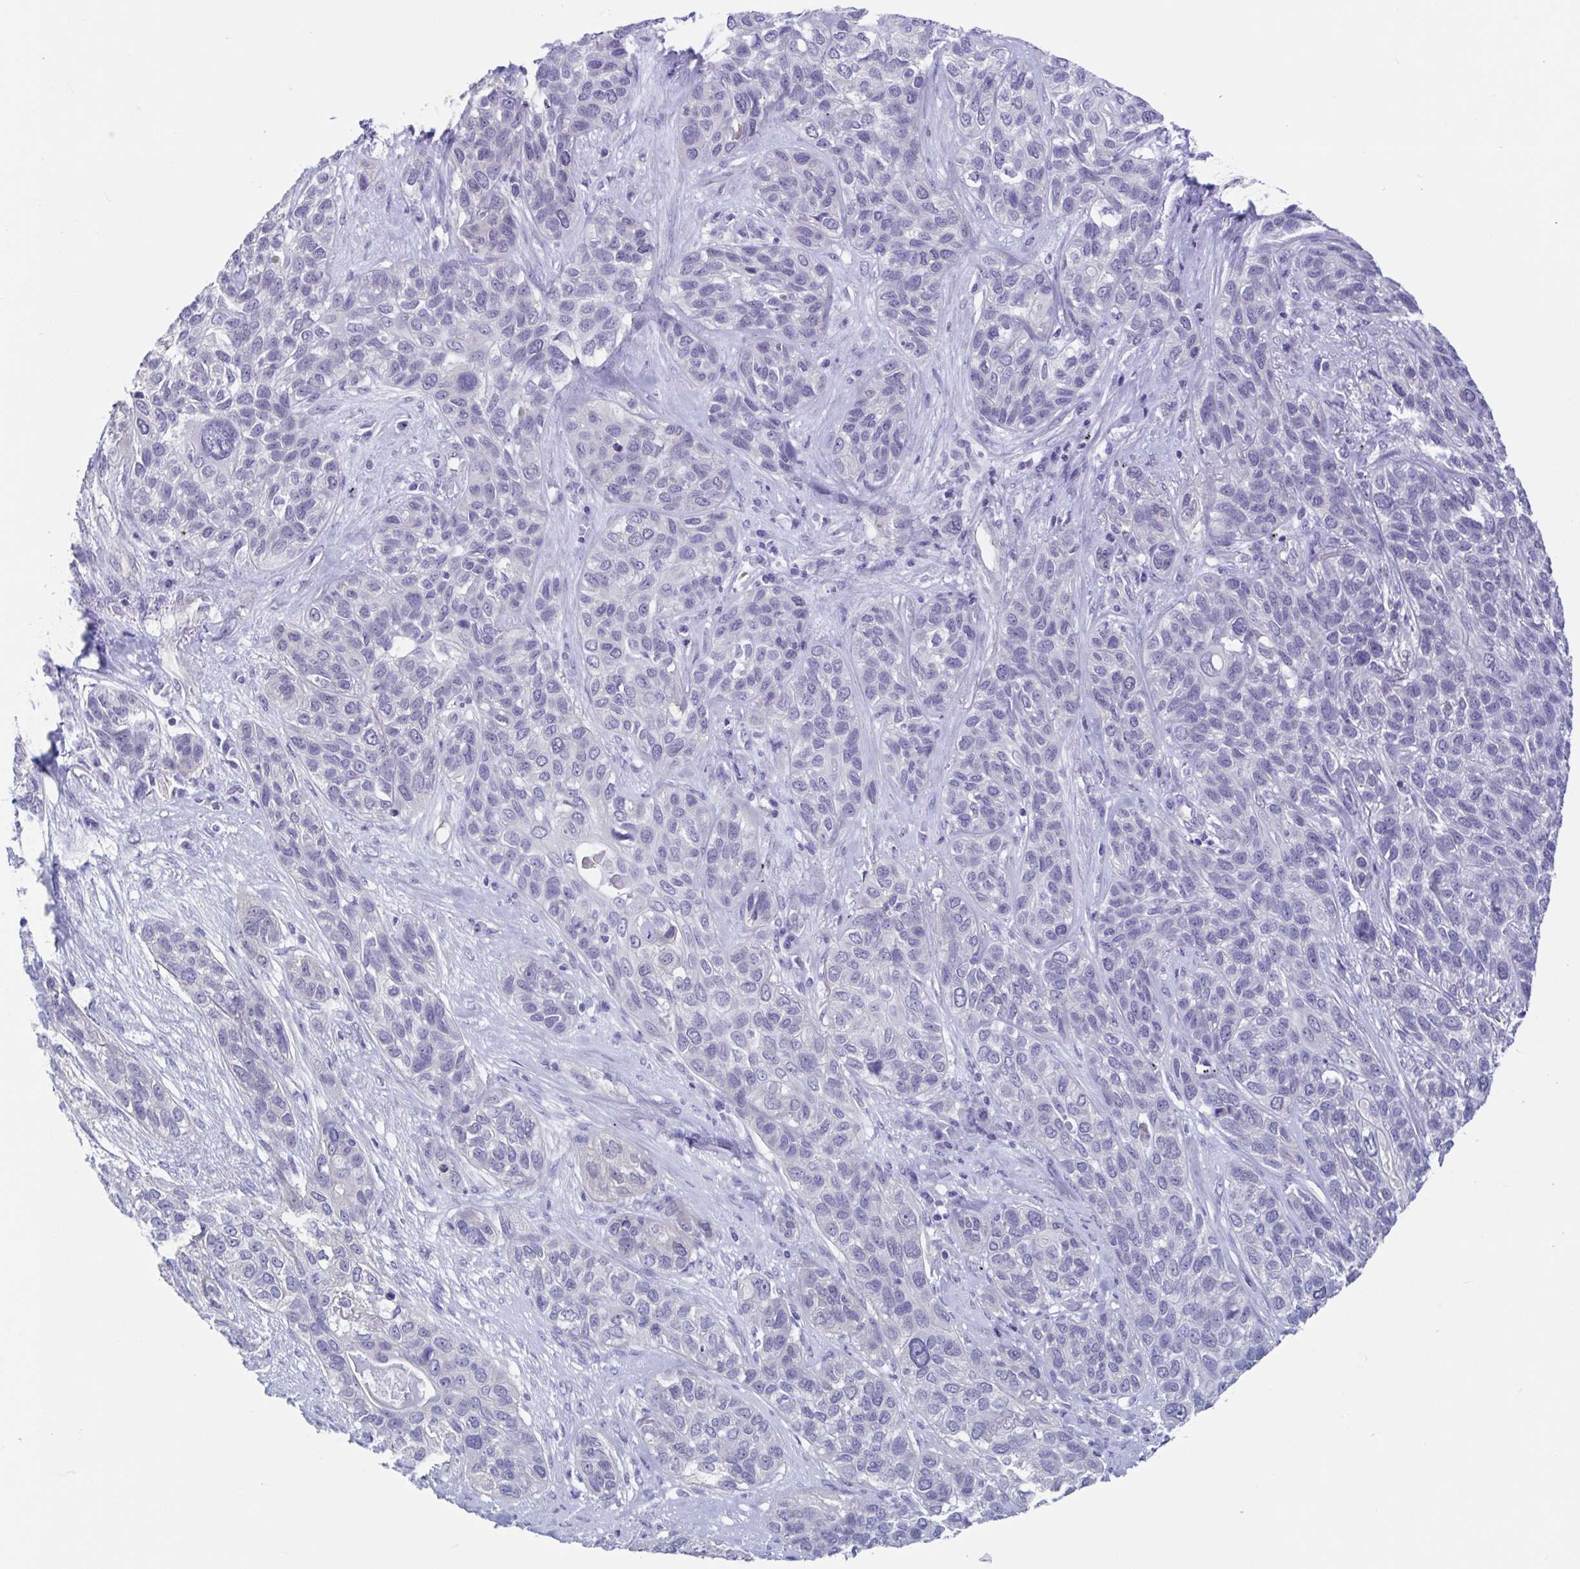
{"staining": {"intensity": "negative", "quantity": "none", "location": "none"}, "tissue": "lung cancer", "cell_type": "Tumor cells", "image_type": "cancer", "snomed": [{"axis": "morphology", "description": "Squamous cell carcinoma, NOS"}, {"axis": "topography", "description": "Lung"}], "caption": "This histopathology image is of lung cancer stained with immunohistochemistry to label a protein in brown with the nuclei are counter-stained blue. There is no staining in tumor cells.", "gene": "TEX12", "patient": {"sex": "female", "age": 70}}